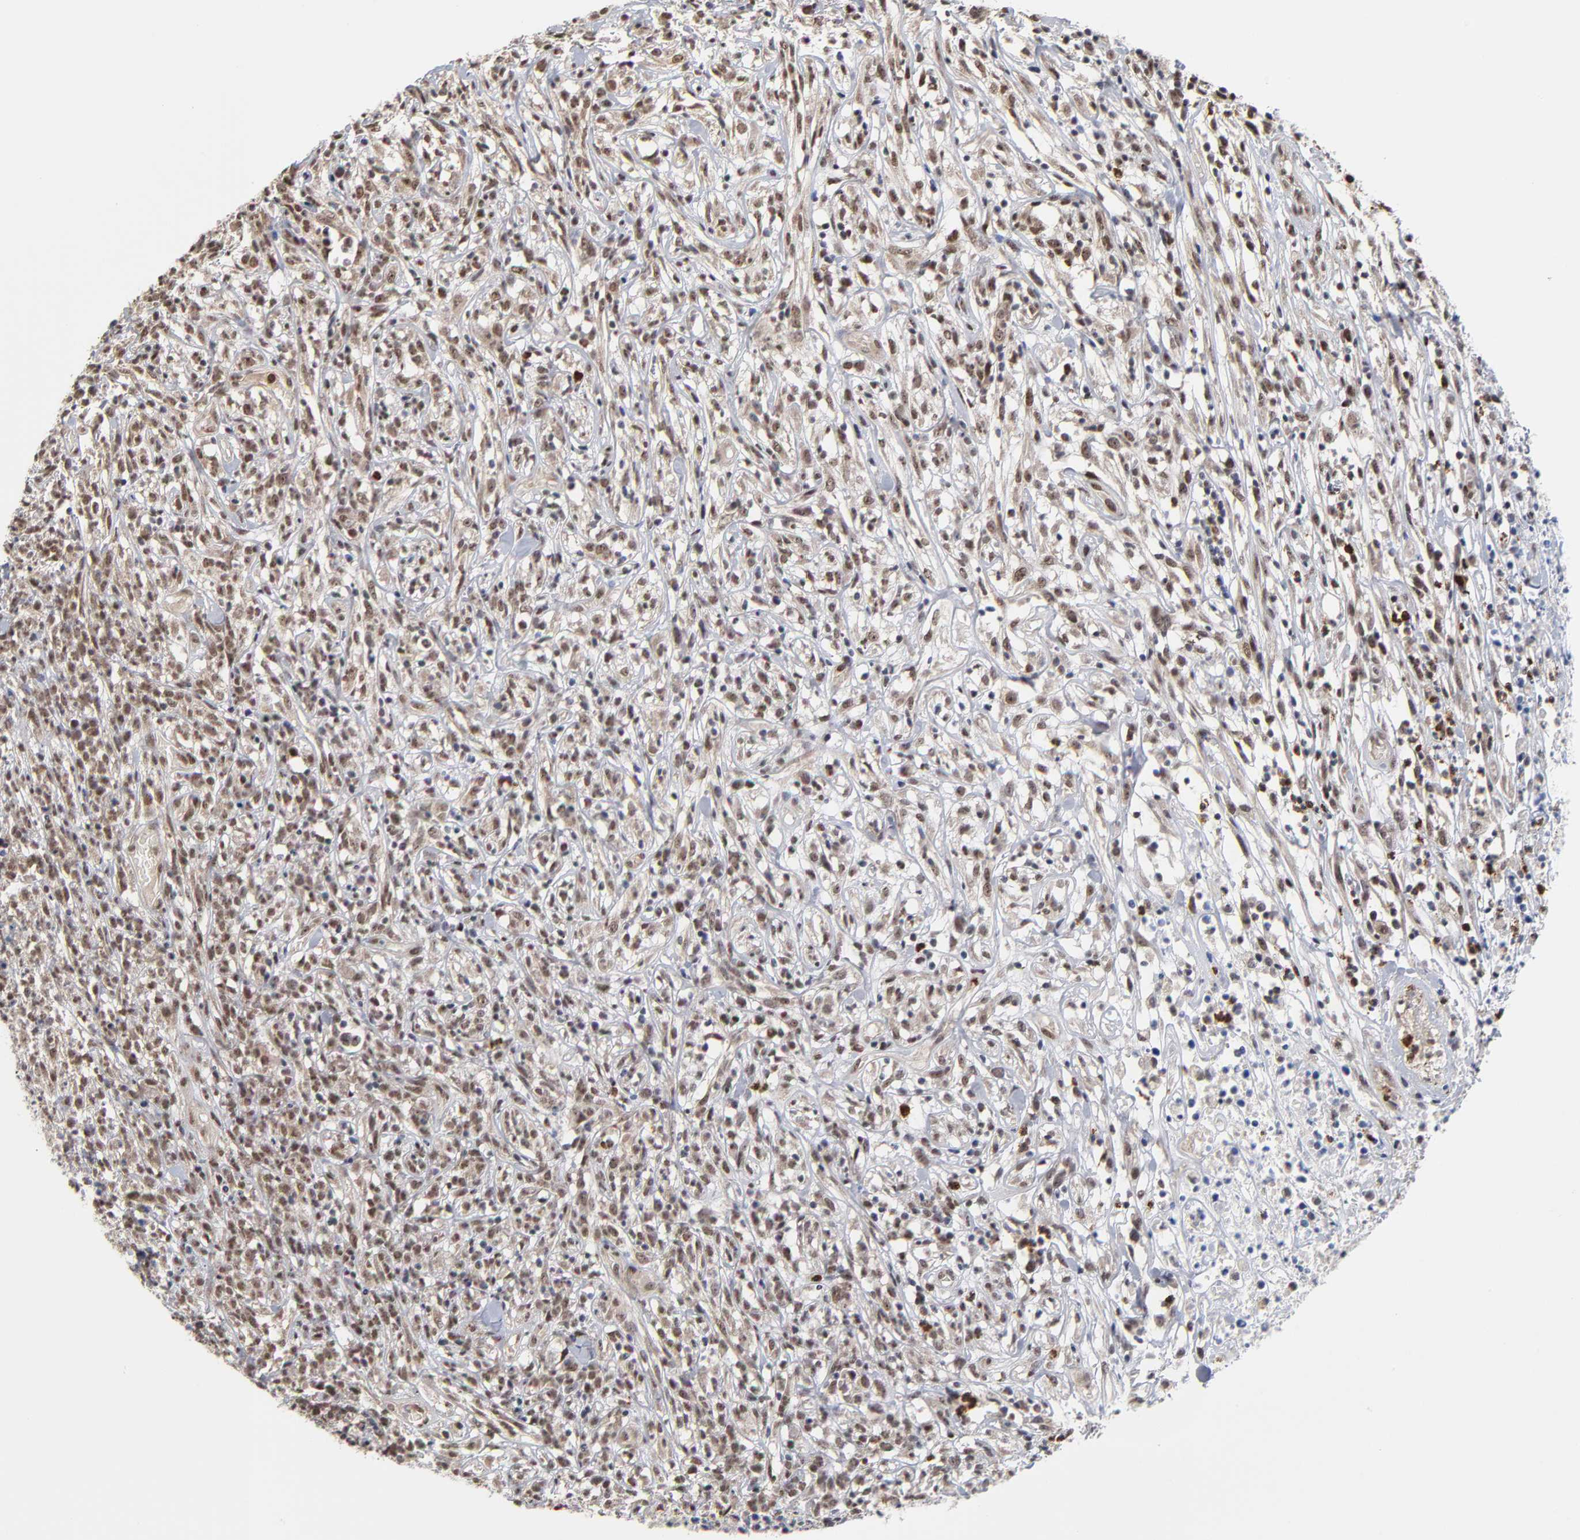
{"staining": {"intensity": "weak", "quantity": ">75%", "location": "nuclear"}, "tissue": "lymphoma", "cell_type": "Tumor cells", "image_type": "cancer", "snomed": [{"axis": "morphology", "description": "Malignant lymphoma, non-Hodgkin's type, High grade"}, {"axis": "topography", "description": "Lymph node"}], "caption": "DAB (3,3'-diaminobenzidine) immunohistochemical staining of lymphoma exhibits weak nuclear protein staining in about >75% of tumor cells.", "gene": "ZNF419", "patient": {"sex": "female", "age": 73}}